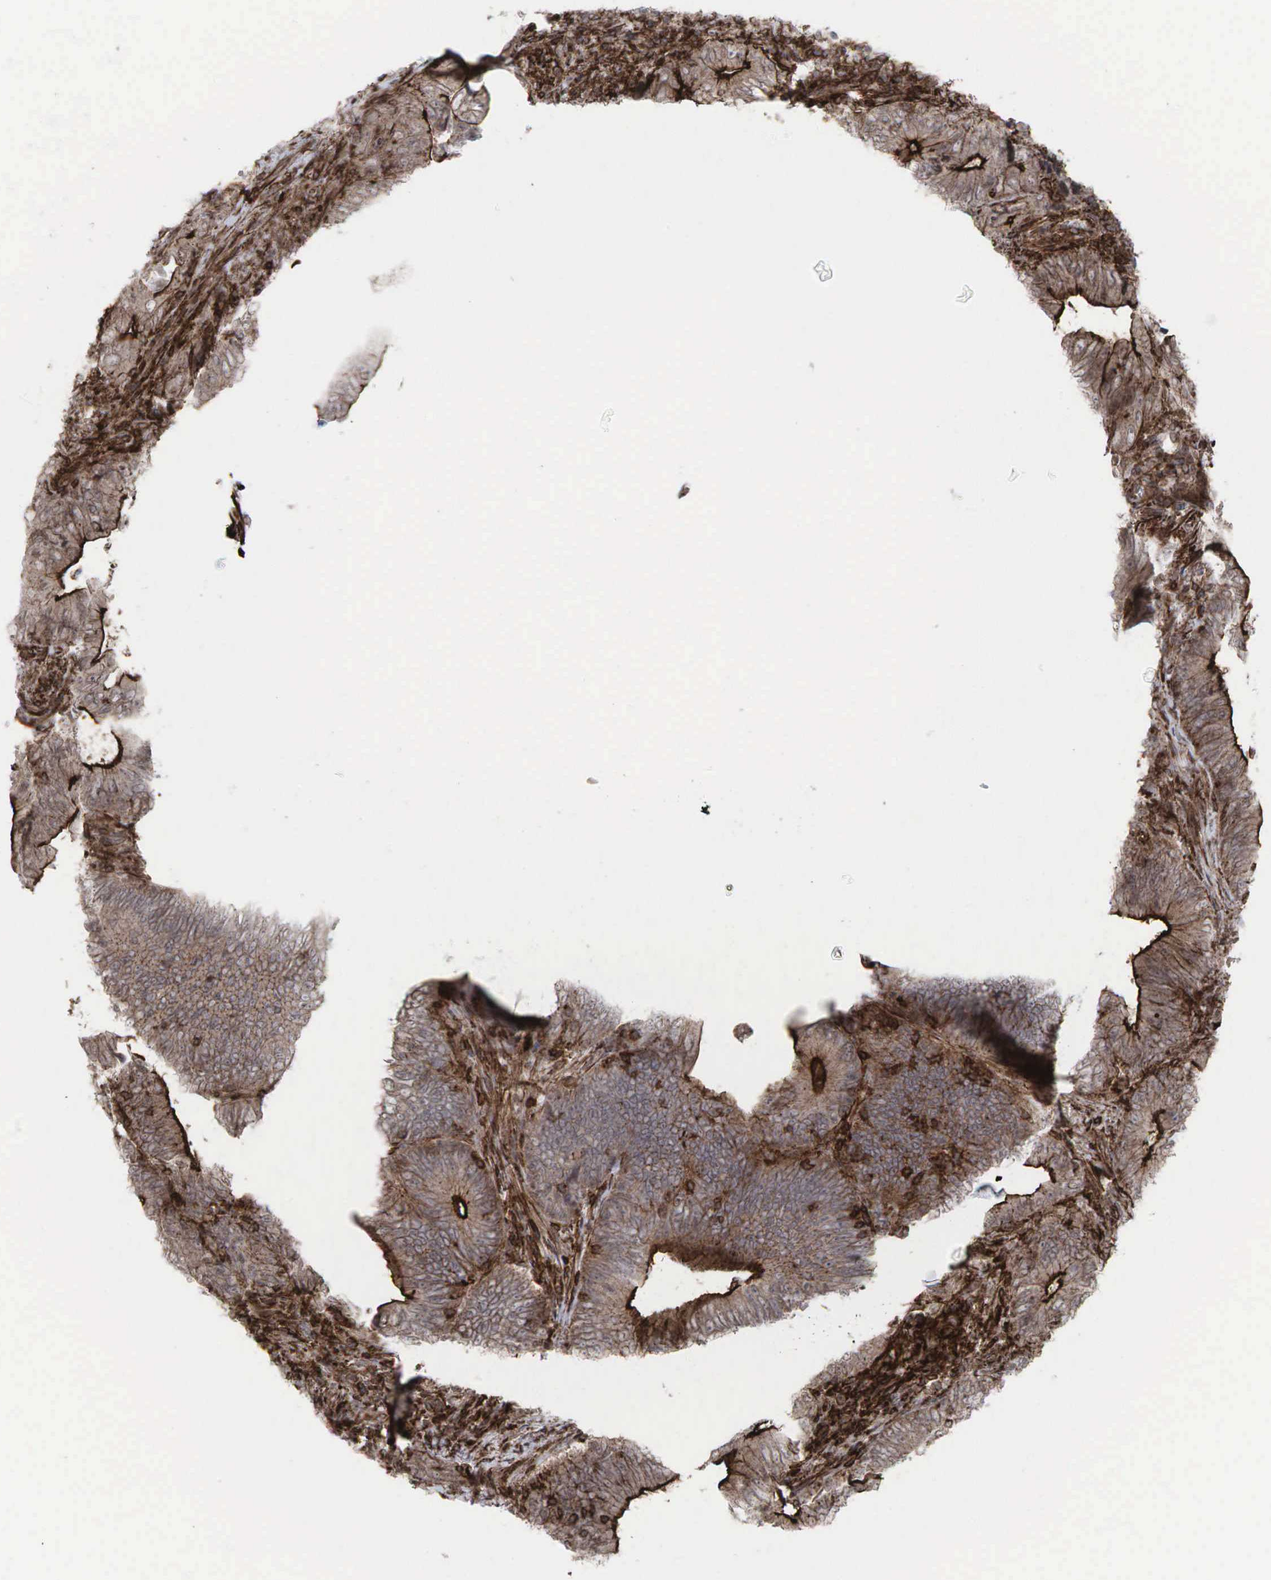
{"staining": {"intensity": "strong", "quantity": ">75%", "location": "cytoplasmic/membranous"}, "tissue": "colorectal cancer", "cell_type": "Tumor cells", "image_type": "cancer", "snomed": [{"axis": "morphology", "description": "Adenocarcinoma, NOS"}, {"axis": "topography", "description": "Colon"}], "caption": "Immunohistochemistry (DAB (3,3'-diaminobenzidine)) staining of human colorectal adenocarcinoma shows strong cytoplasmic/membranous protein positivity in approximately >75% of tumor cells.", "gene": "GPRASP1", "patient": {"sex": "female", "age": 78}}